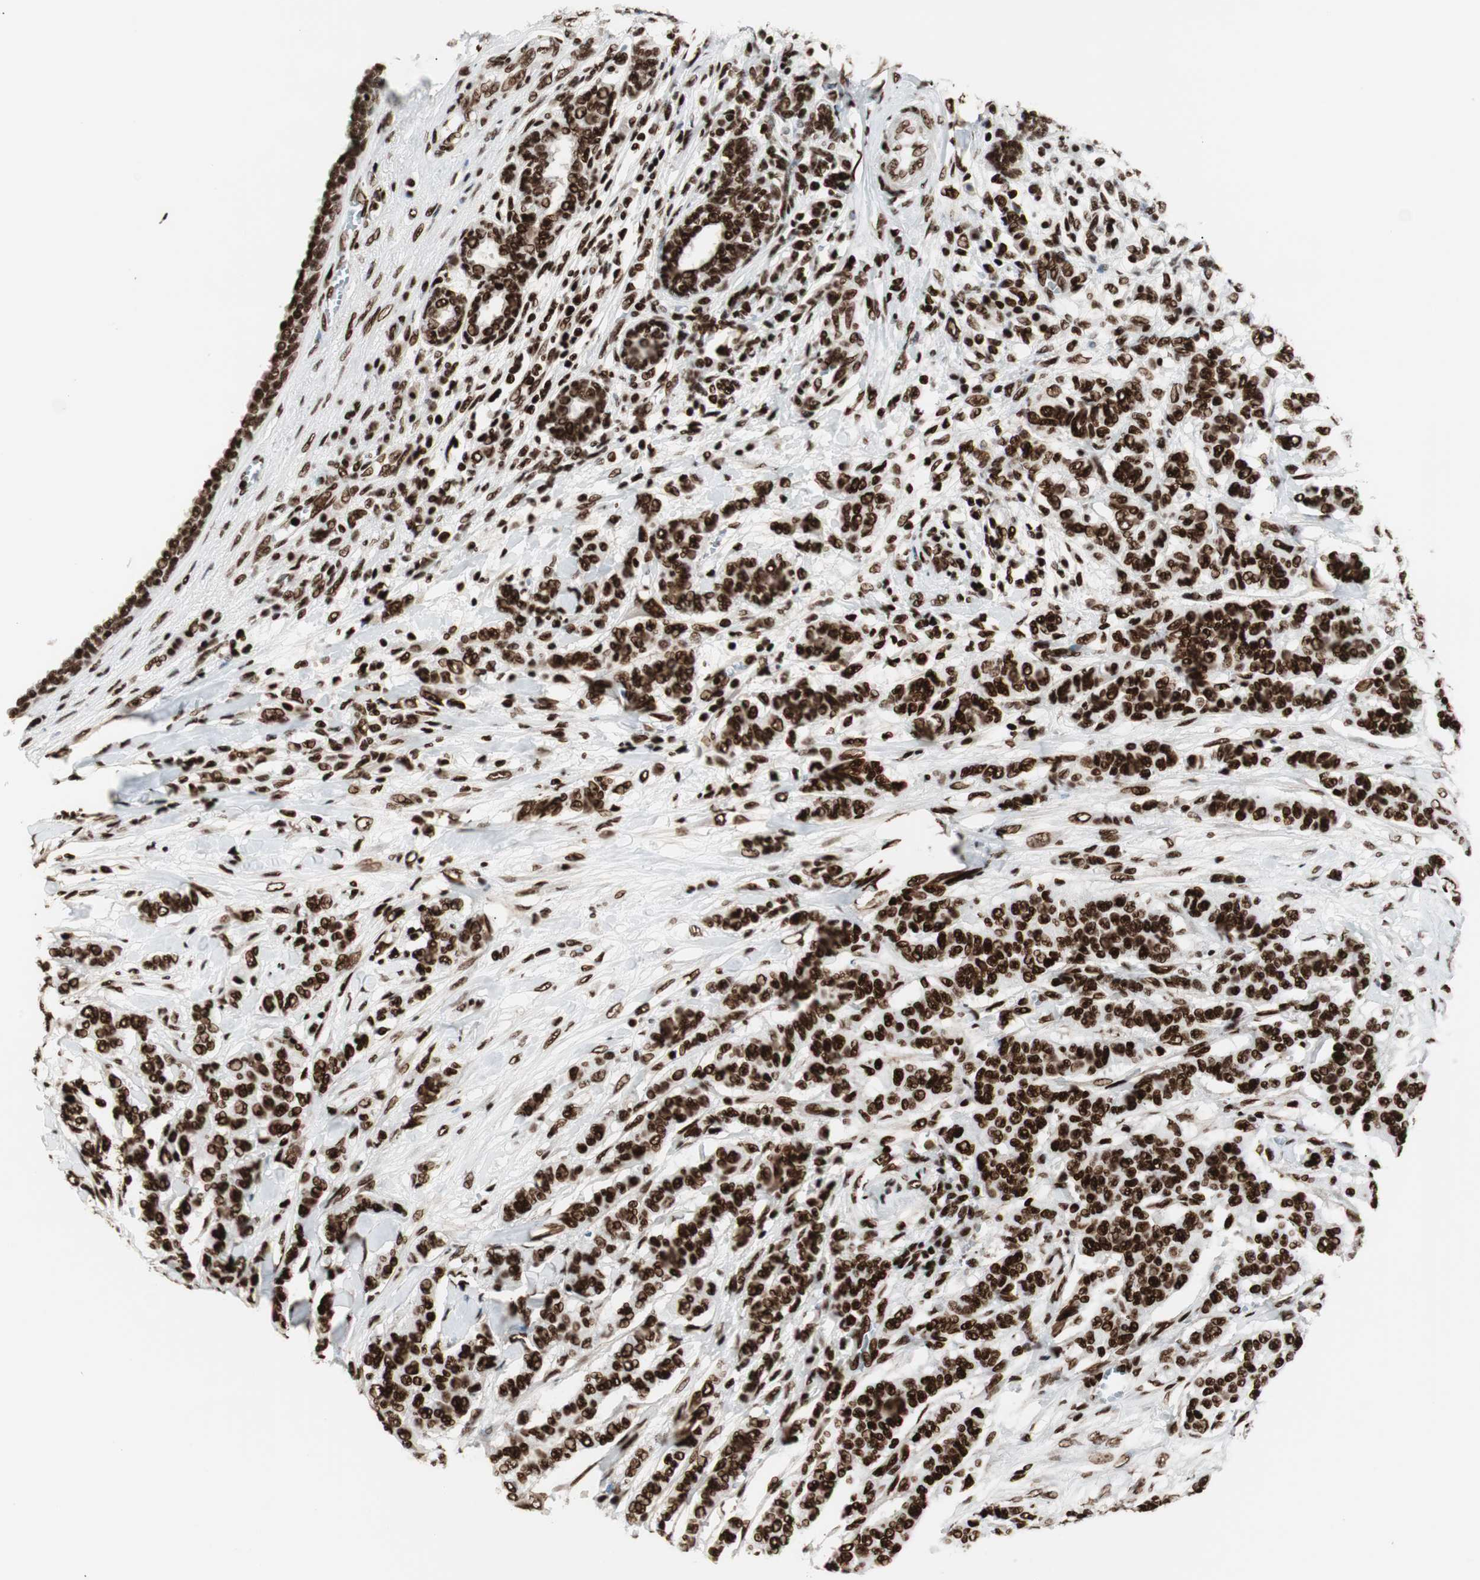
{"staining": {"intensity": "strong", "quantity": ">75%", "location": "nuclear"}, "tissue": "breast cancer", "cell_type": "Tumor cells", "image_type": "cancer", "snomed": [{"axis": "morphology", "description": "Duct carcinoma"}, {"axis": "topography", "description": "Breast"}], "caption": "Human invasive ductal carcinoma (breast) stained for a protein (brown) shows strong nuclear positive staining in approximately >75% of tumor cells.", "gene": "MTA2", "patient": {"sex": "female", "age": 40}}